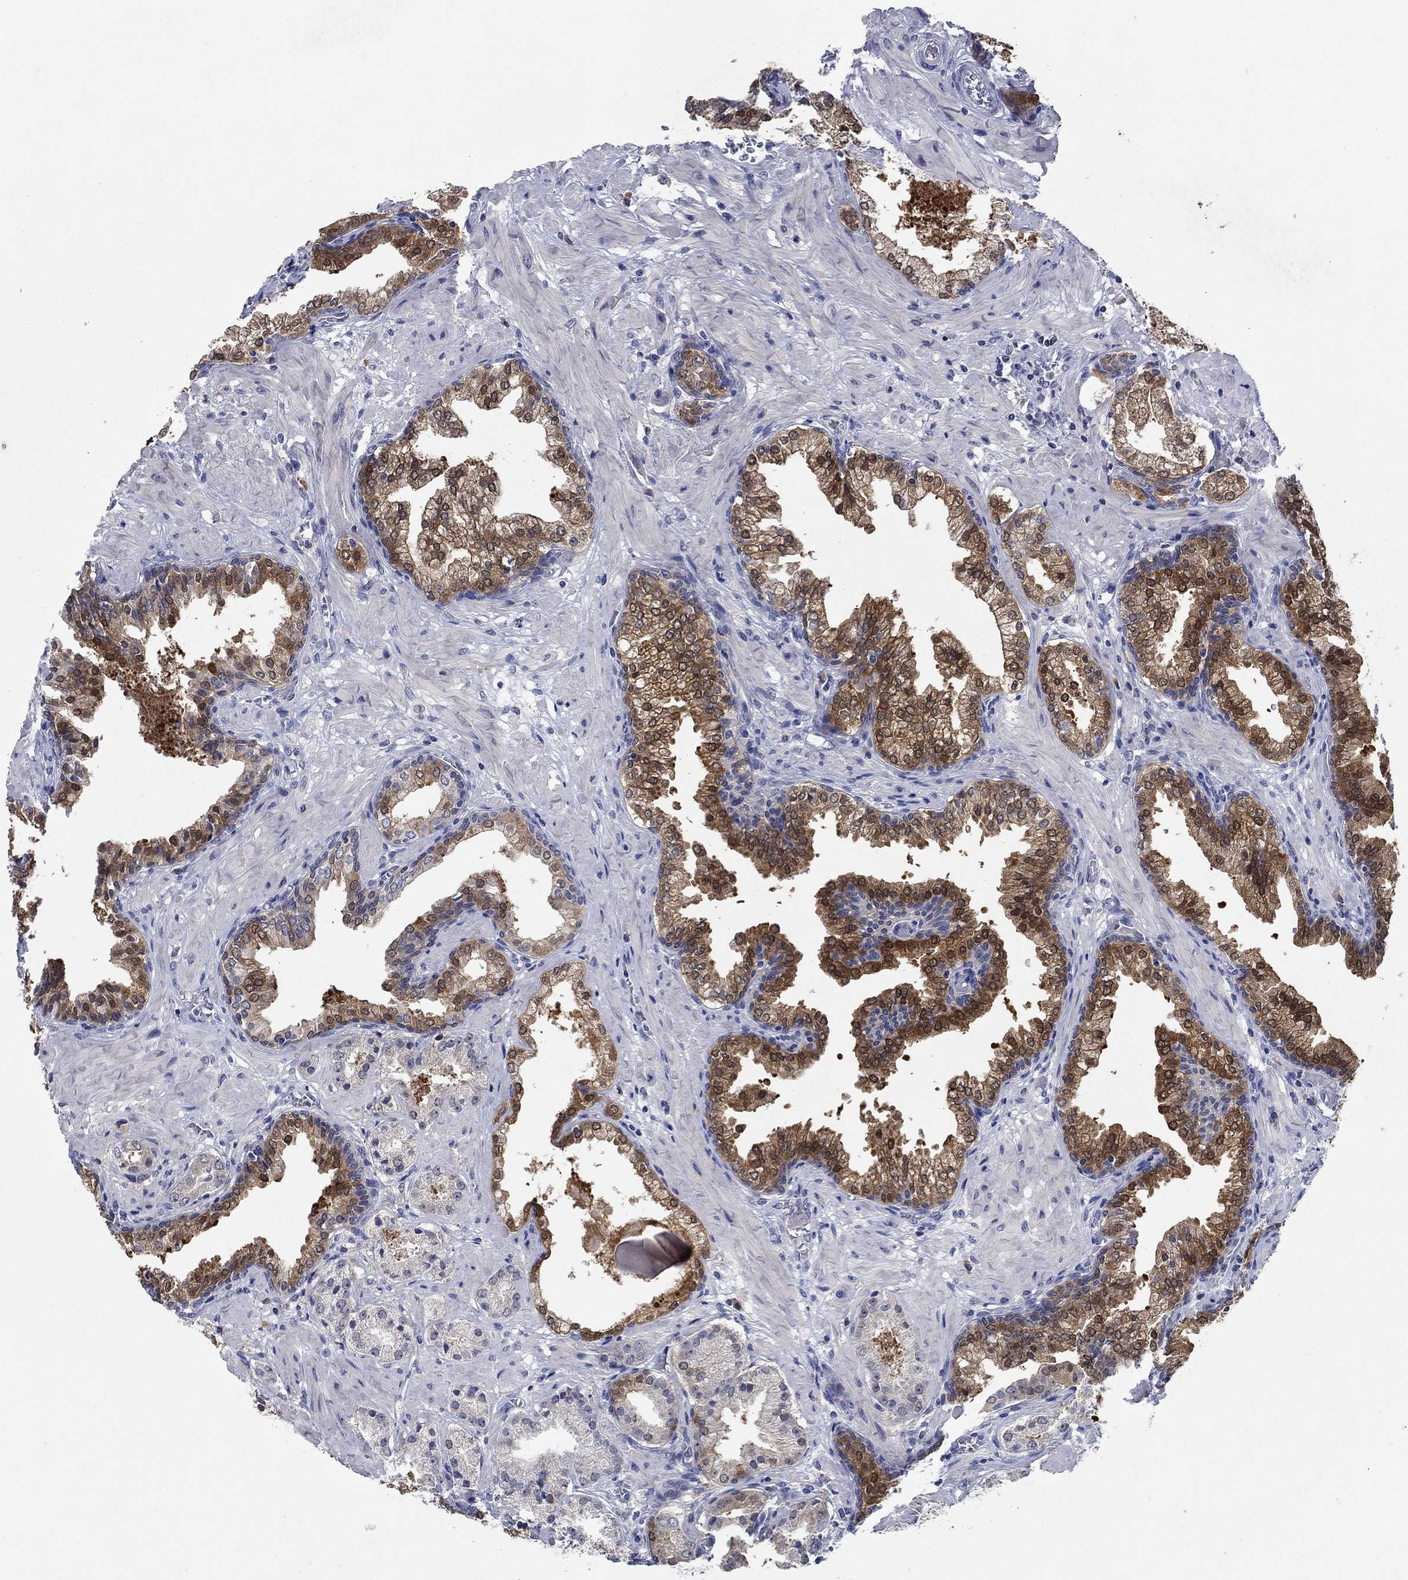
{"staining": {"intensity": "negative", "quantity": "none", "location": "none"}, "tissue": "prostate cancer", "cell_type": "Tumor cells", "image_type": "cancer", "snomed": [{"axis": "morphology", "description": "Adenocarcinoma, NOS"}, {"axis": "topography", "description": "Prostate and seminal vesicle, NOS"}, {"axis": "topography", "description": "Prostate"}], "caption": "Immunohistochemistry (IHC) photomicrograph of neoplastic tissue: human prostate cancer (adenocarcinoma) stained with DAB (3,3'-diaminobenzidine) exhibits no significant protein staining in tumor cells. (IHC, brightfield microscopy, high magnification).", "gene": "SULT2B1", "patient": {"sex": "male", "age": 44}}